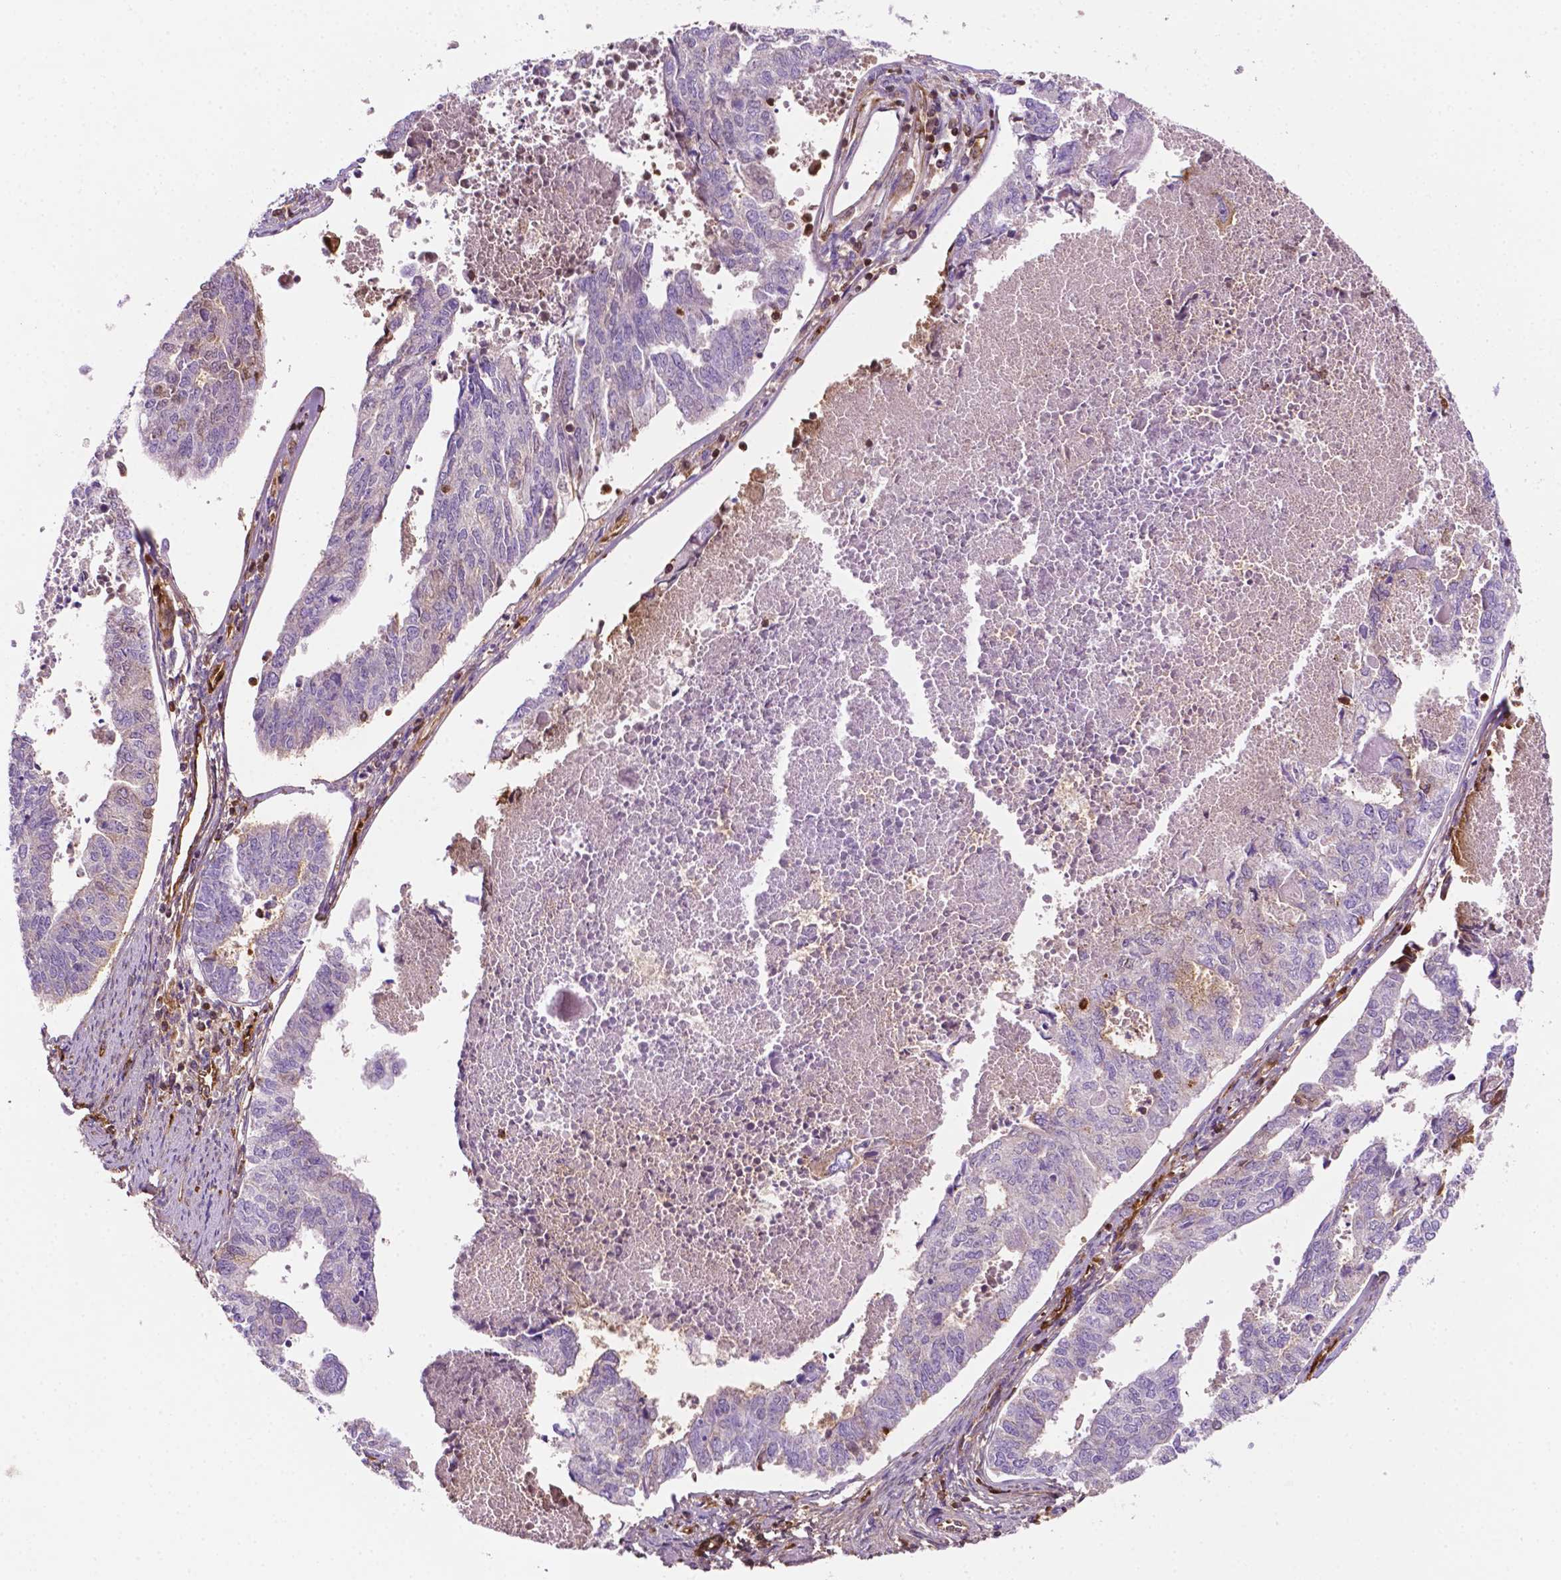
{"staining": {"intensity": "negative", "quantity": "none", "location": "none"}, "tissue": "endometrial cancer", "cell_type": "Tumor cells", "image_type": "cancer", "snomed": [{"axis": "morphology", "description": "Adenocarcinoma, NOS"}, {"axis": "topography", "description": "Endometrium"}], "caption": "Endometrial cancer was stained to show a protein in brown. There is no significant staining in tumor cells. (DAB immunohistochemistry with hematoxylin counter stain).", "gene": "DCN", "patient": {"sex": "female", "age": 73}}